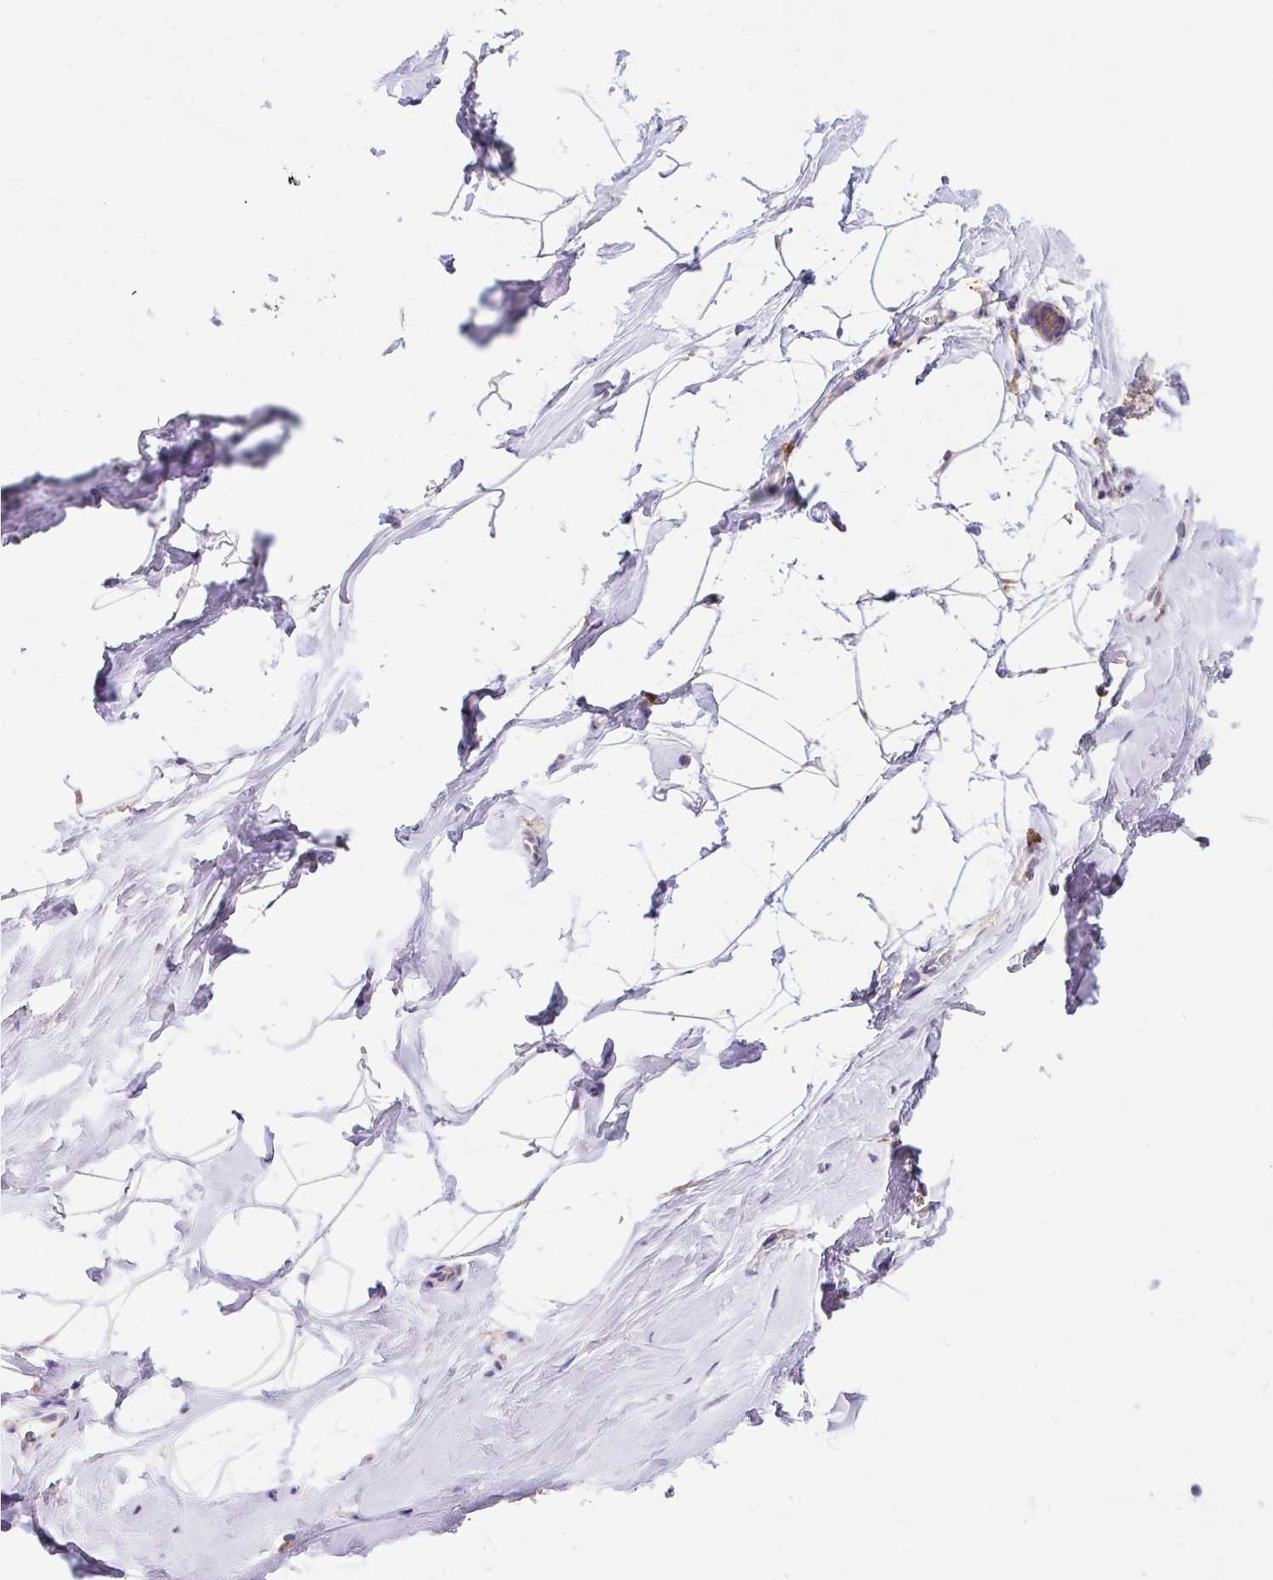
{"staining": {"intensity": "negative", "quantity": "none", "location": "none"}, "tissue": "breast", "cell_type": "Adipocytes", "image_type": "normal", "snomed": [{"axis": "morphology", "description": "Normal tissue, NOS"}, {"axis": "topography", "description": "Breast"}], "caption": "High magnification brightfield microscopy of unremarkable breast stained with DAB (brown) and counterstained with hematoxylin (blue): adipocytes show no significant staining. (DAB IHC visualized using brightfield microscopy, high magnification).", "gene": "PLA2G4A", "patient": {"sex": "female", "age": 32}}